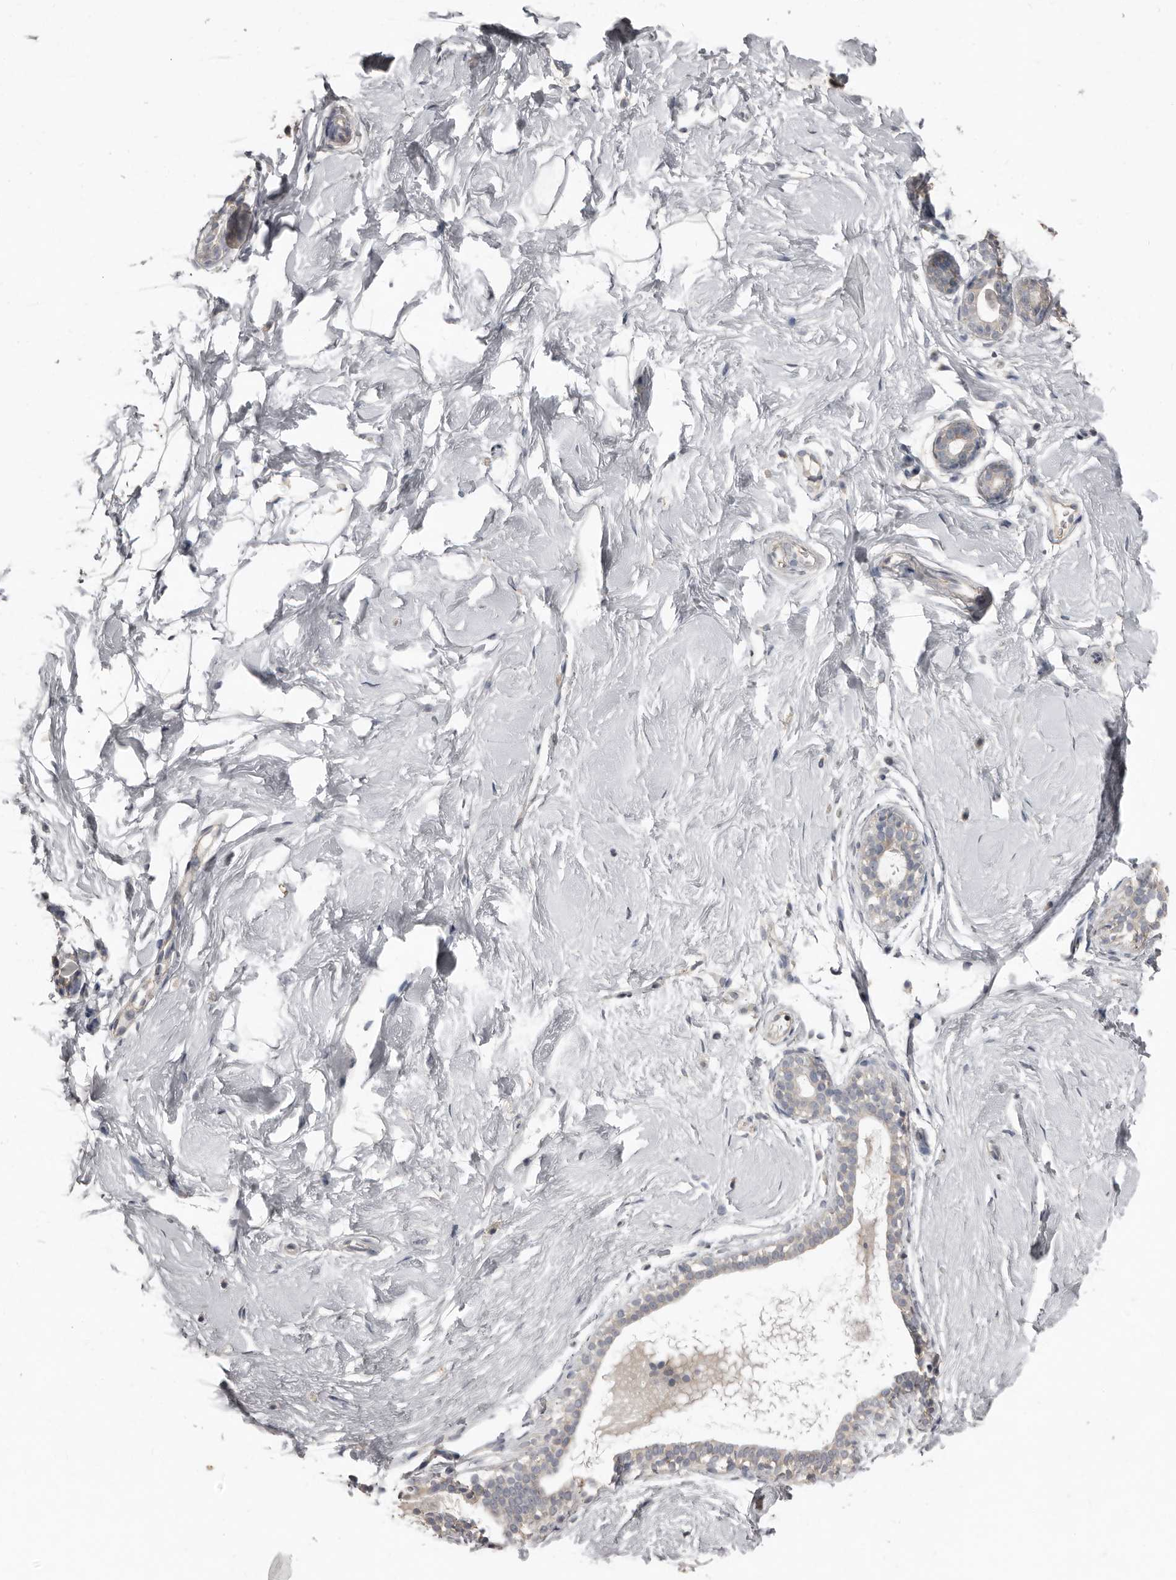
{"staining": {"intensity": "negative", "quantity": "none", "location": "none"}, "tissue": "breast", "cell_type": "Adipocytes", "image_type": "normal", "snomed": [{"axis": "morphology", "description": "Normal tissue, NOS"}, {"axis": "morphology", "description": "Adenoma, NOS"}, {"axis": "topography", "description": "Breast"}], "caption": "Immunohistochemistry (IHC) histopathology image of benign breast: breast stained with DAB shows no significant protein expression in adipocytes. Nuclei are stained in blue.", "gene": "CA6", "patient": {"sex": "female", "age": 23}}